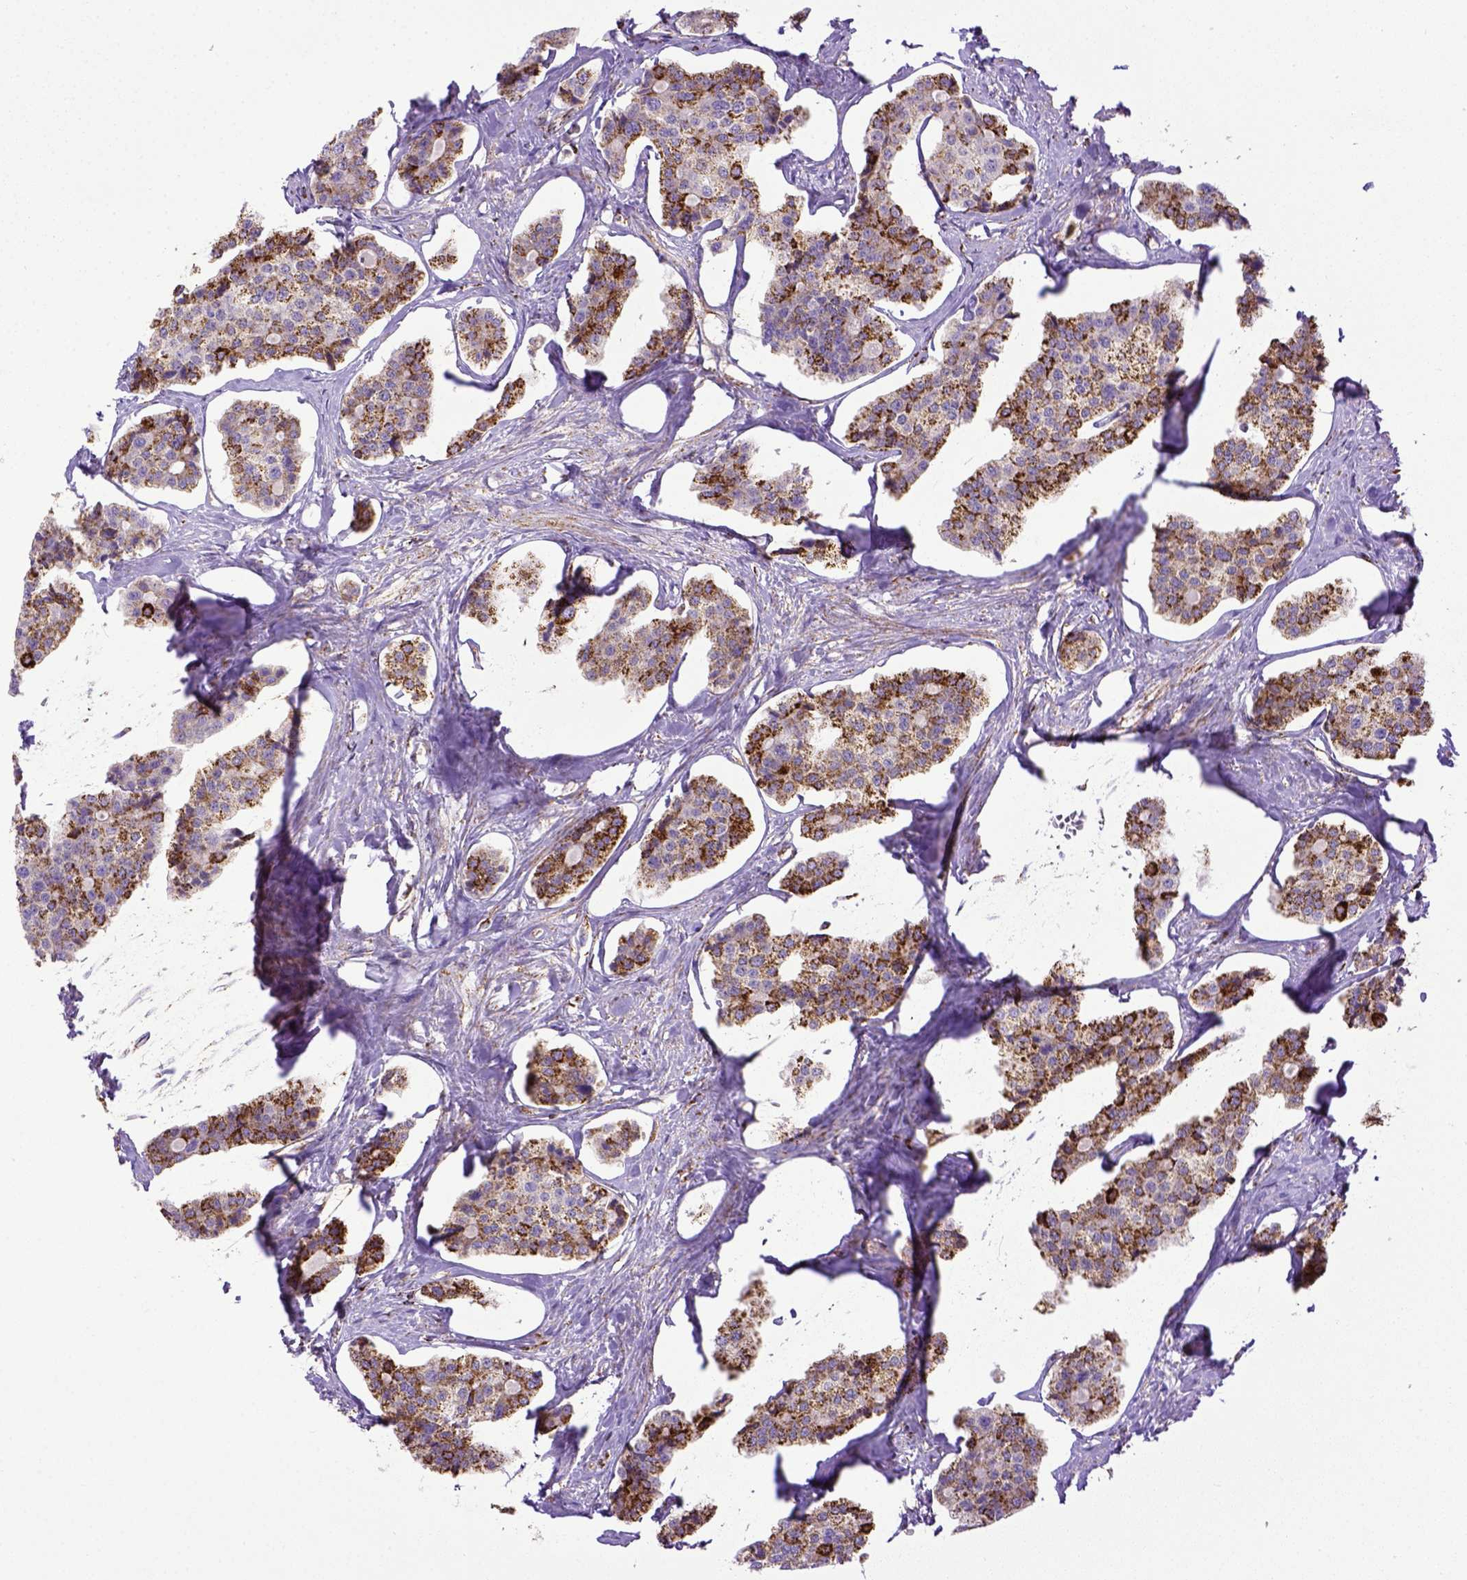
{"staining": {"intensity": "strong", "quantity": "<25%", "location": "cytoplasmic/membranous"}, "tissue": "carcinoid", "cell_type": "Tumor cells", "image_type": "cancer", "snomed": [{"axis": "morphology", "description": "Carcinoid, malignant, NOS"}, {"axis": "topography", "description": "Small intestine"}], "caption": "IHC (DAB (3,3'-diaminobenzidine)) staining of carcinoid displays strong cytoplasmic/membranous protein positivity in about <25% of tumor cells. The protein is shown in brown color, while the nuclei are stained blue.", "gene": "MT-CO1", "patient": {"sex": "female", "age": 65}}